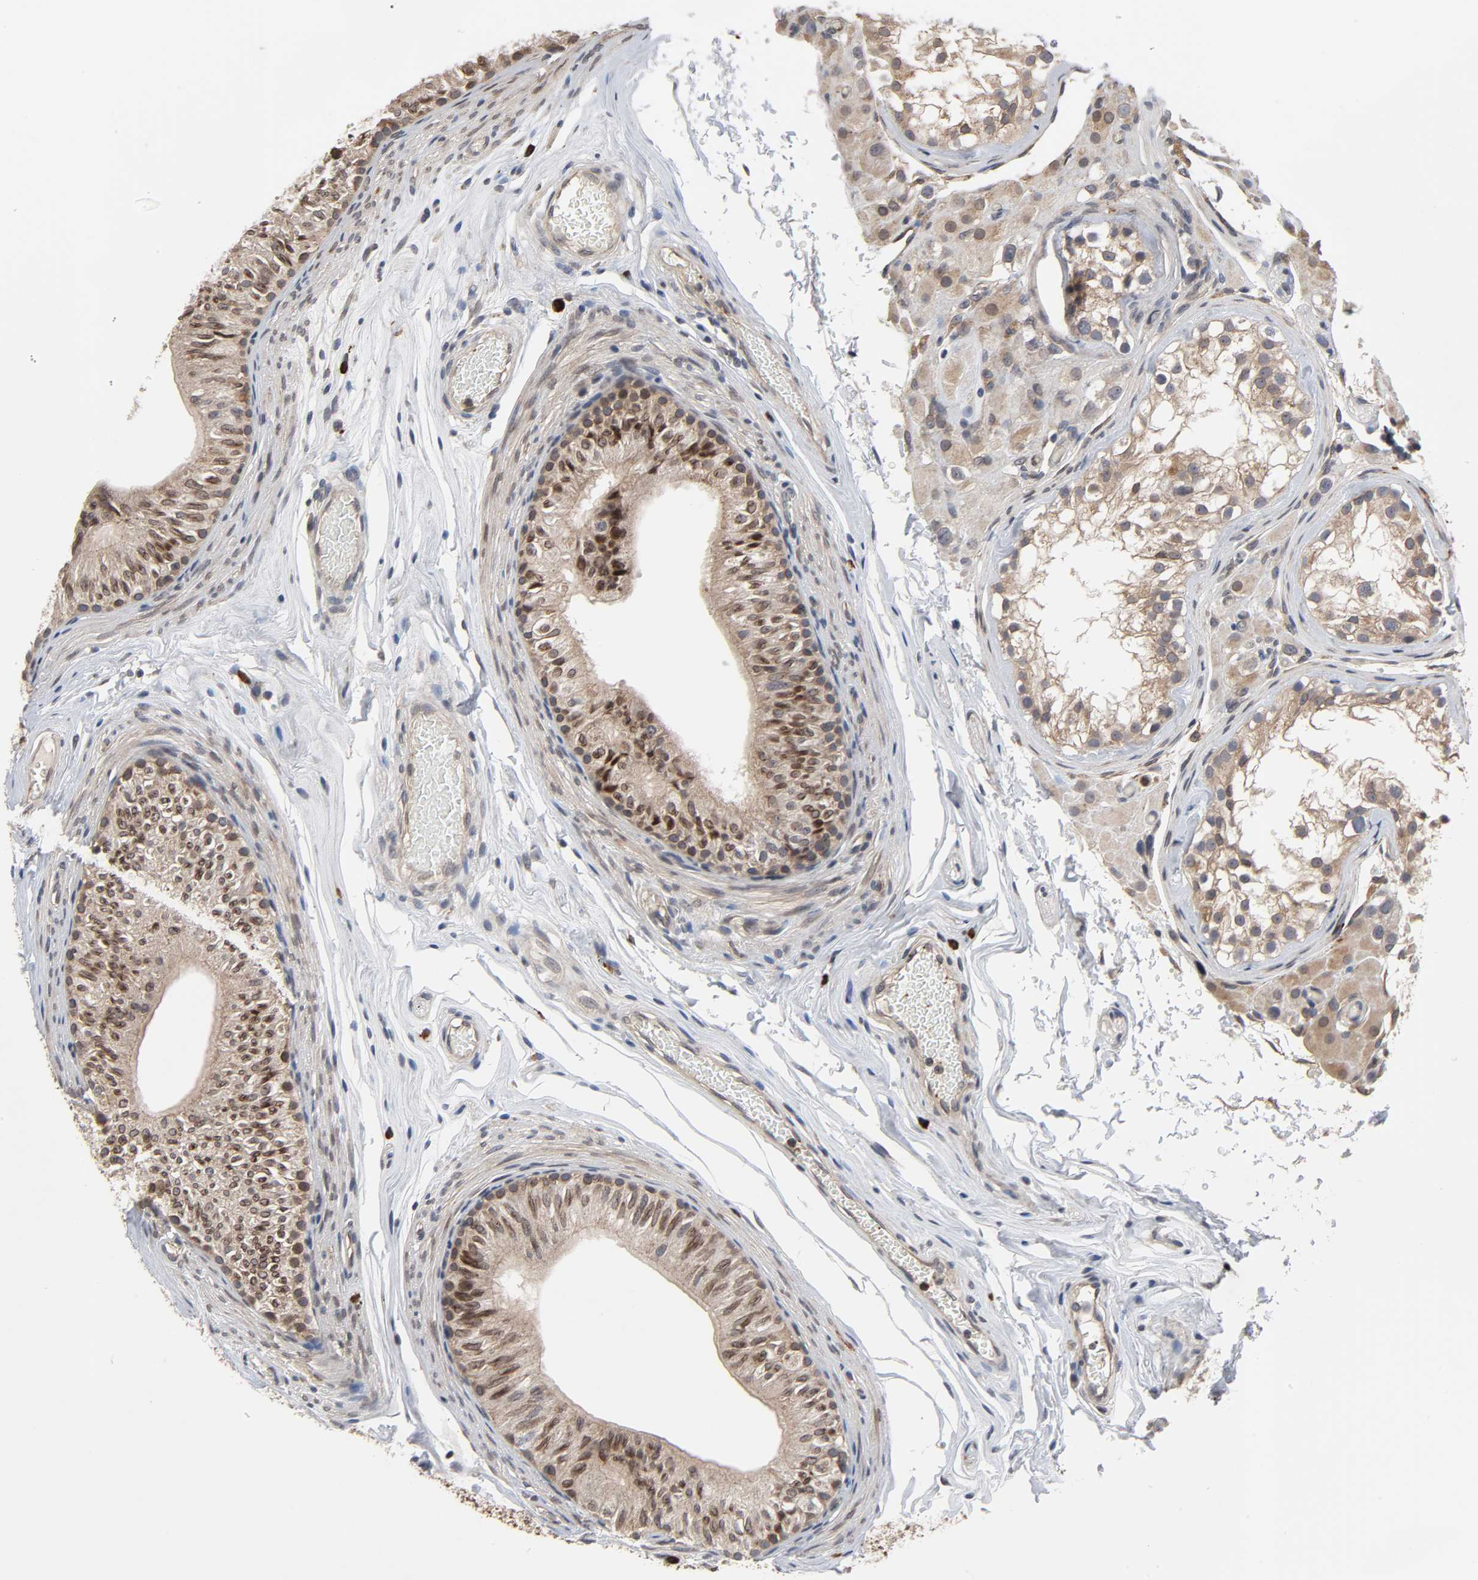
{"staining": {"intensity": "moderate", "quantity": ">75%", "location": "cytoplasmic/membranous,nuclear"}, "tissue": "epididymis", "cell_type": "Glandular cells", "image_type": "normal", "snomed": [{"axis": "morphology", "description": "Normal tissue, NOS"}, {"axis": "topography", "description": "Testis"}, {"axis": "topography", "description": "Epididymis"}], "caption": "Protein analysis of benign epididymis demonstrates moderate cytoplasmic/membranous,nuclear positivity in approximately >75% of glandular cells.", "gene": "CCDC175", "patient": {"sex": "male", "age": 36}}